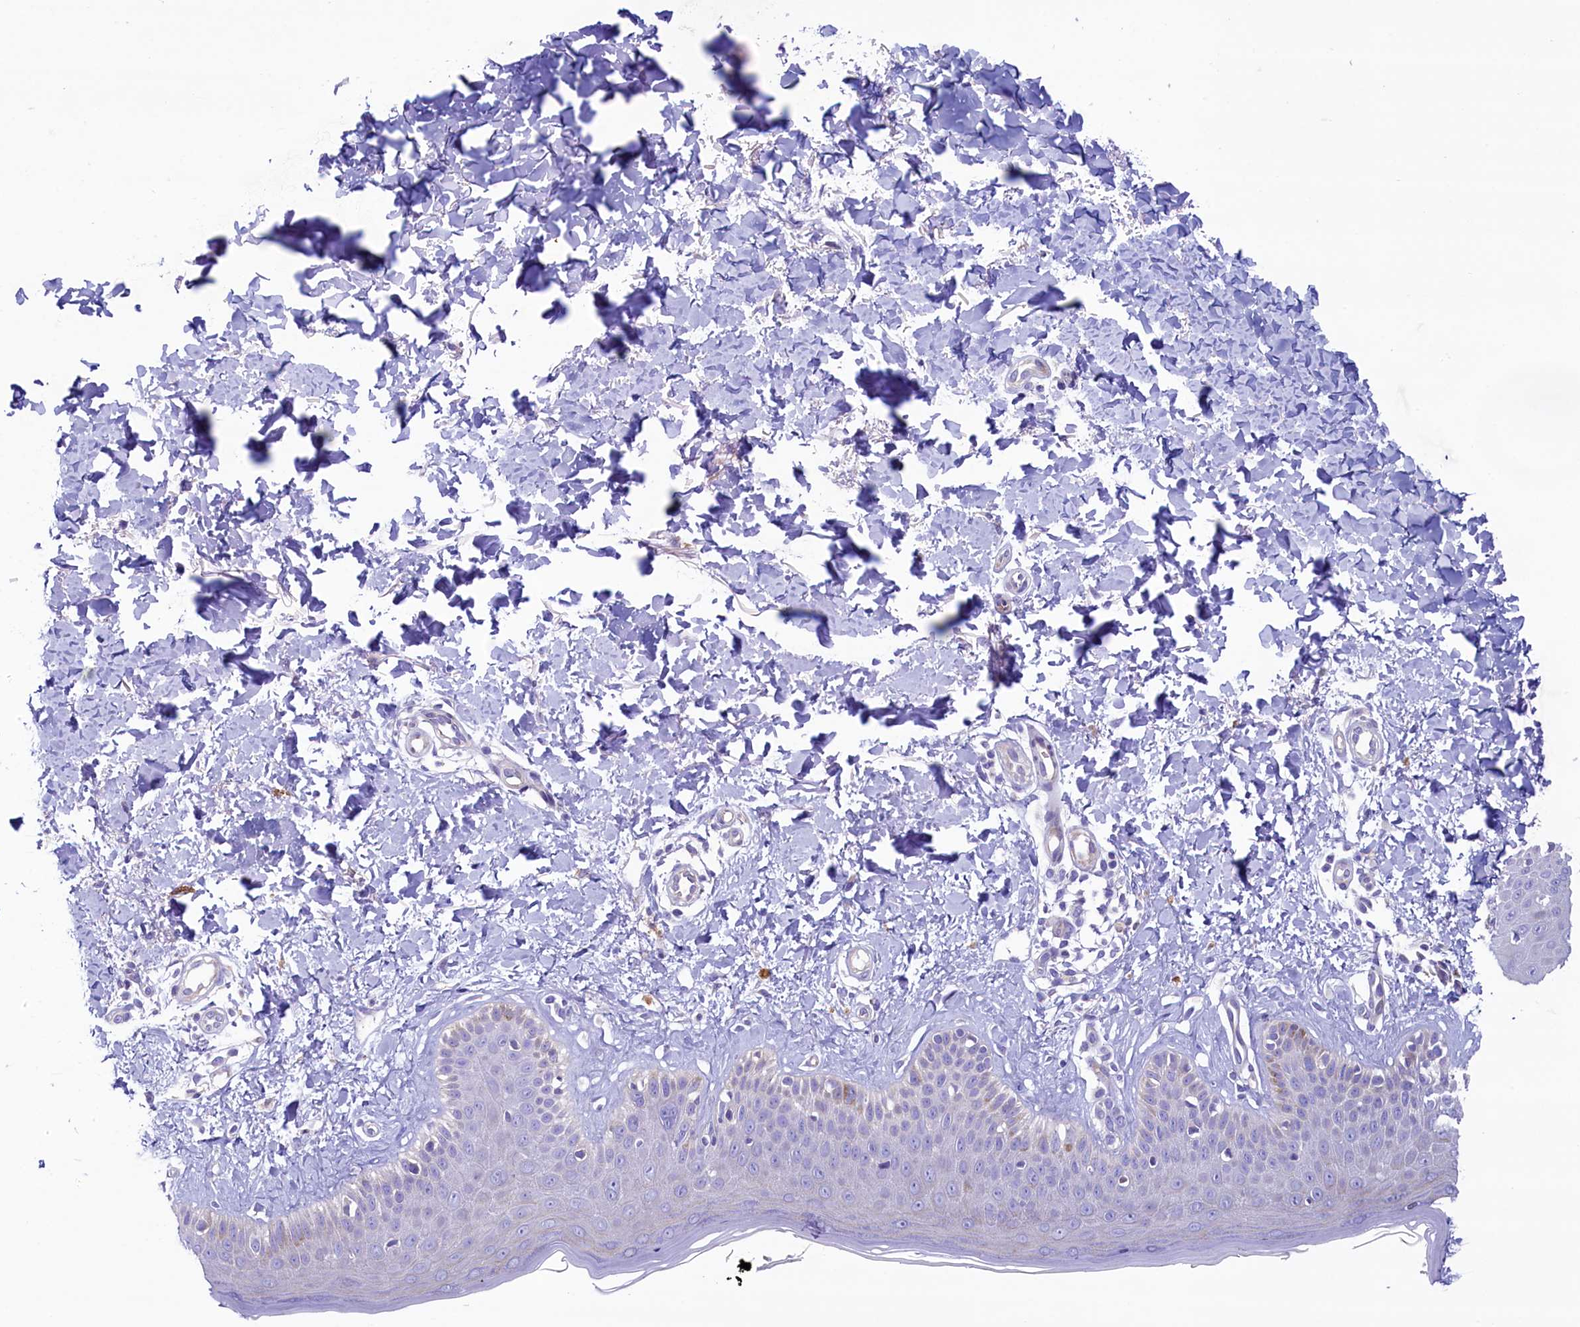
{"staining": {"intensity": "negative", "quantity": "none", "location": "none"}, "tissue": "skin", "cell_type": "Fibroblasts", "image_type": "normal", "snomed": [{"axis": "morphology", "description": "Normal tissue, NOS"}, {"axis": "topography", "description": "Skin"}], "caption": "The micrograph exhibits no staining of fibroblasts in benign skin. (Immunohistochemistry, brightfield microscopy, high magnification).", "gene": "KRBOX5", "patient": {"sex": "male", "age": 52}}